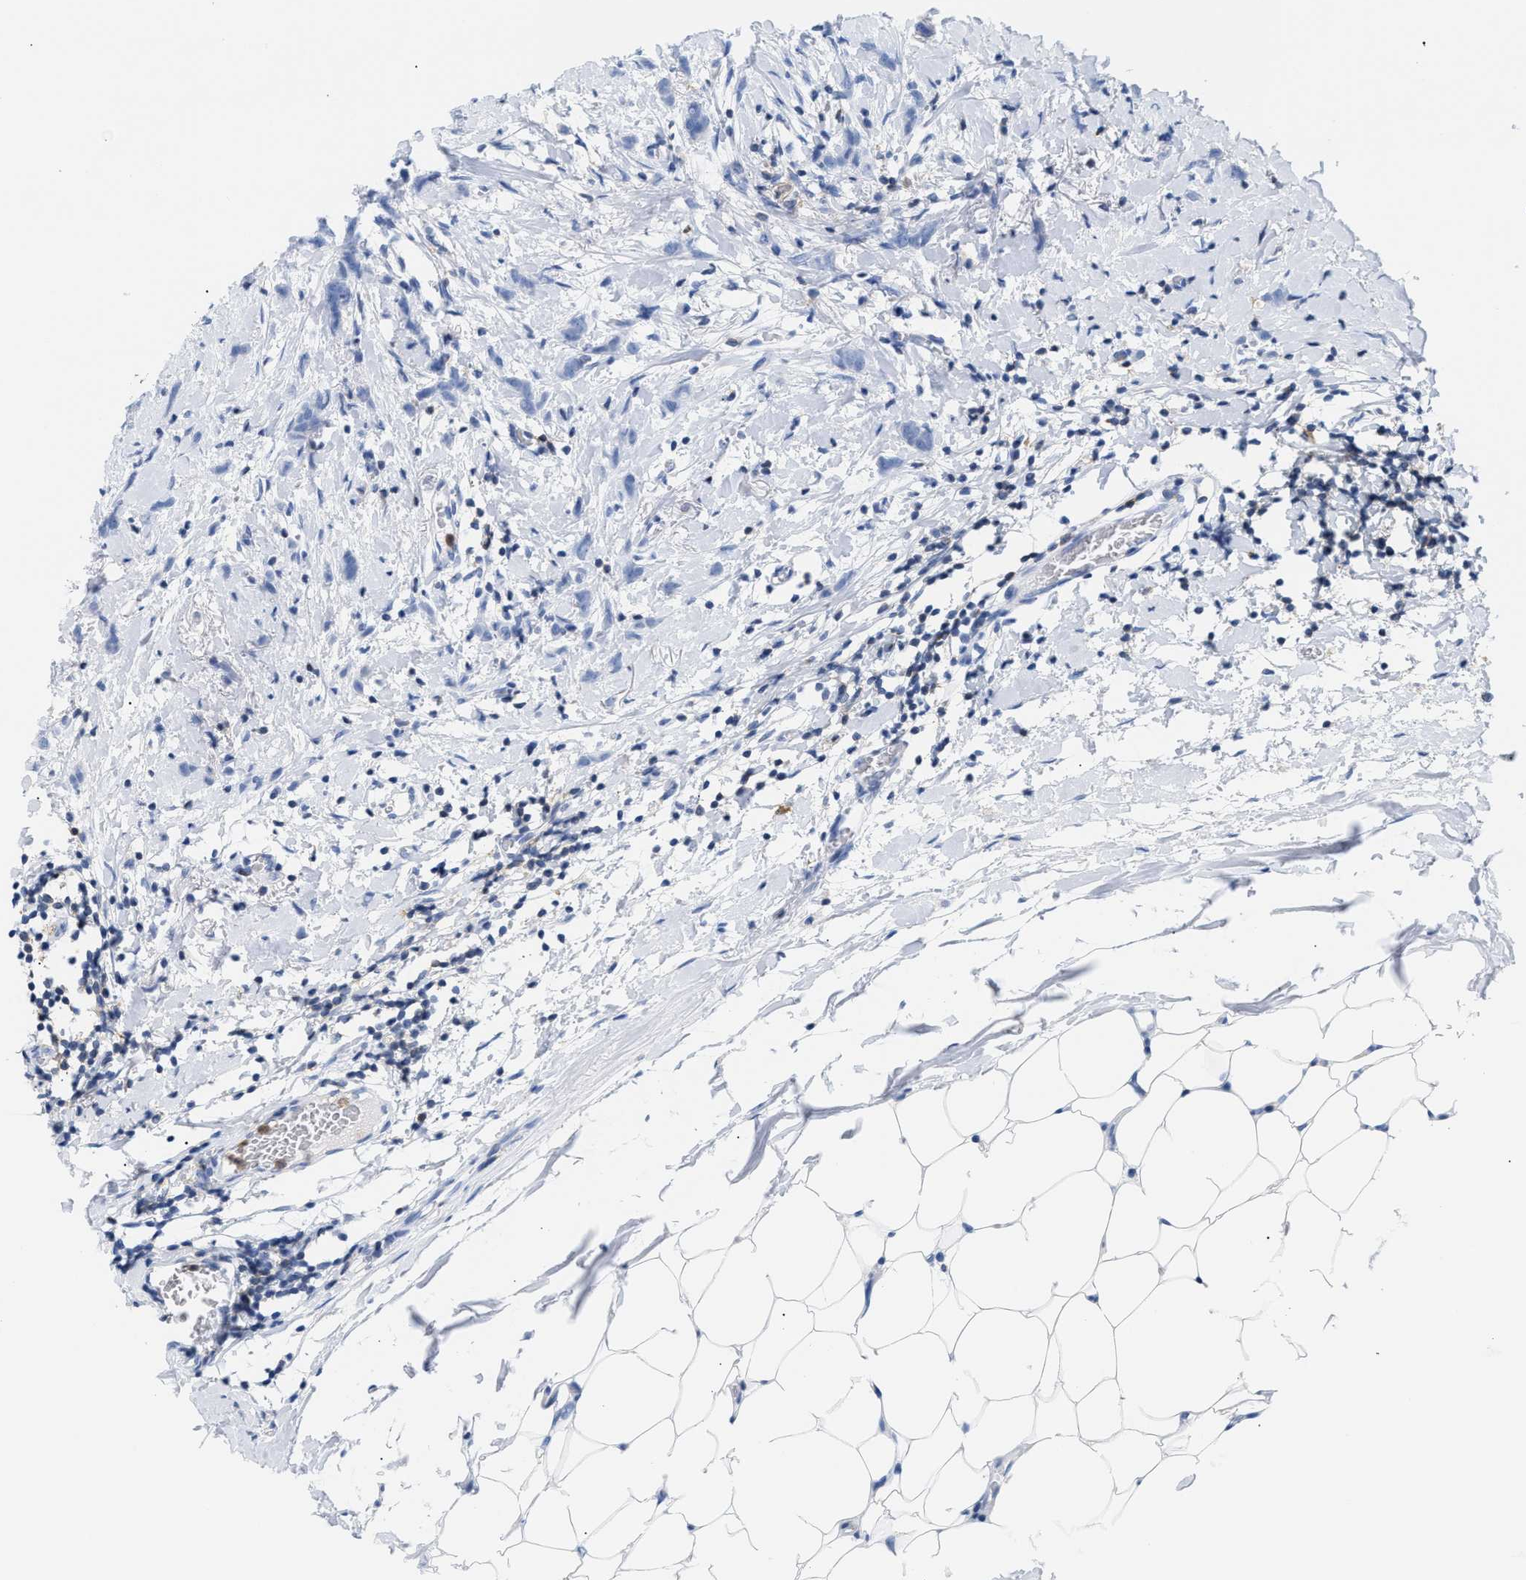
{"staining": {"intensity": "negative", "quantity": "none", "location": "none"}, "tissue": "breast cancer", "cell_type": "Tumor cells", "image_type": "cancer", "snomed": [{"axis": "morphology", "description": "Lobular carcinoma, in situ"}, {"axis": "morphology", "description": "Lobular carcinoma"}, {"axis": "topography", "description": "Breast"}], "caption": "This is an IHC image of human breast cancer. There is no staining in tumor cells.", "gene": "LCP1", "patient": {"sex": "female", "age": 41}}